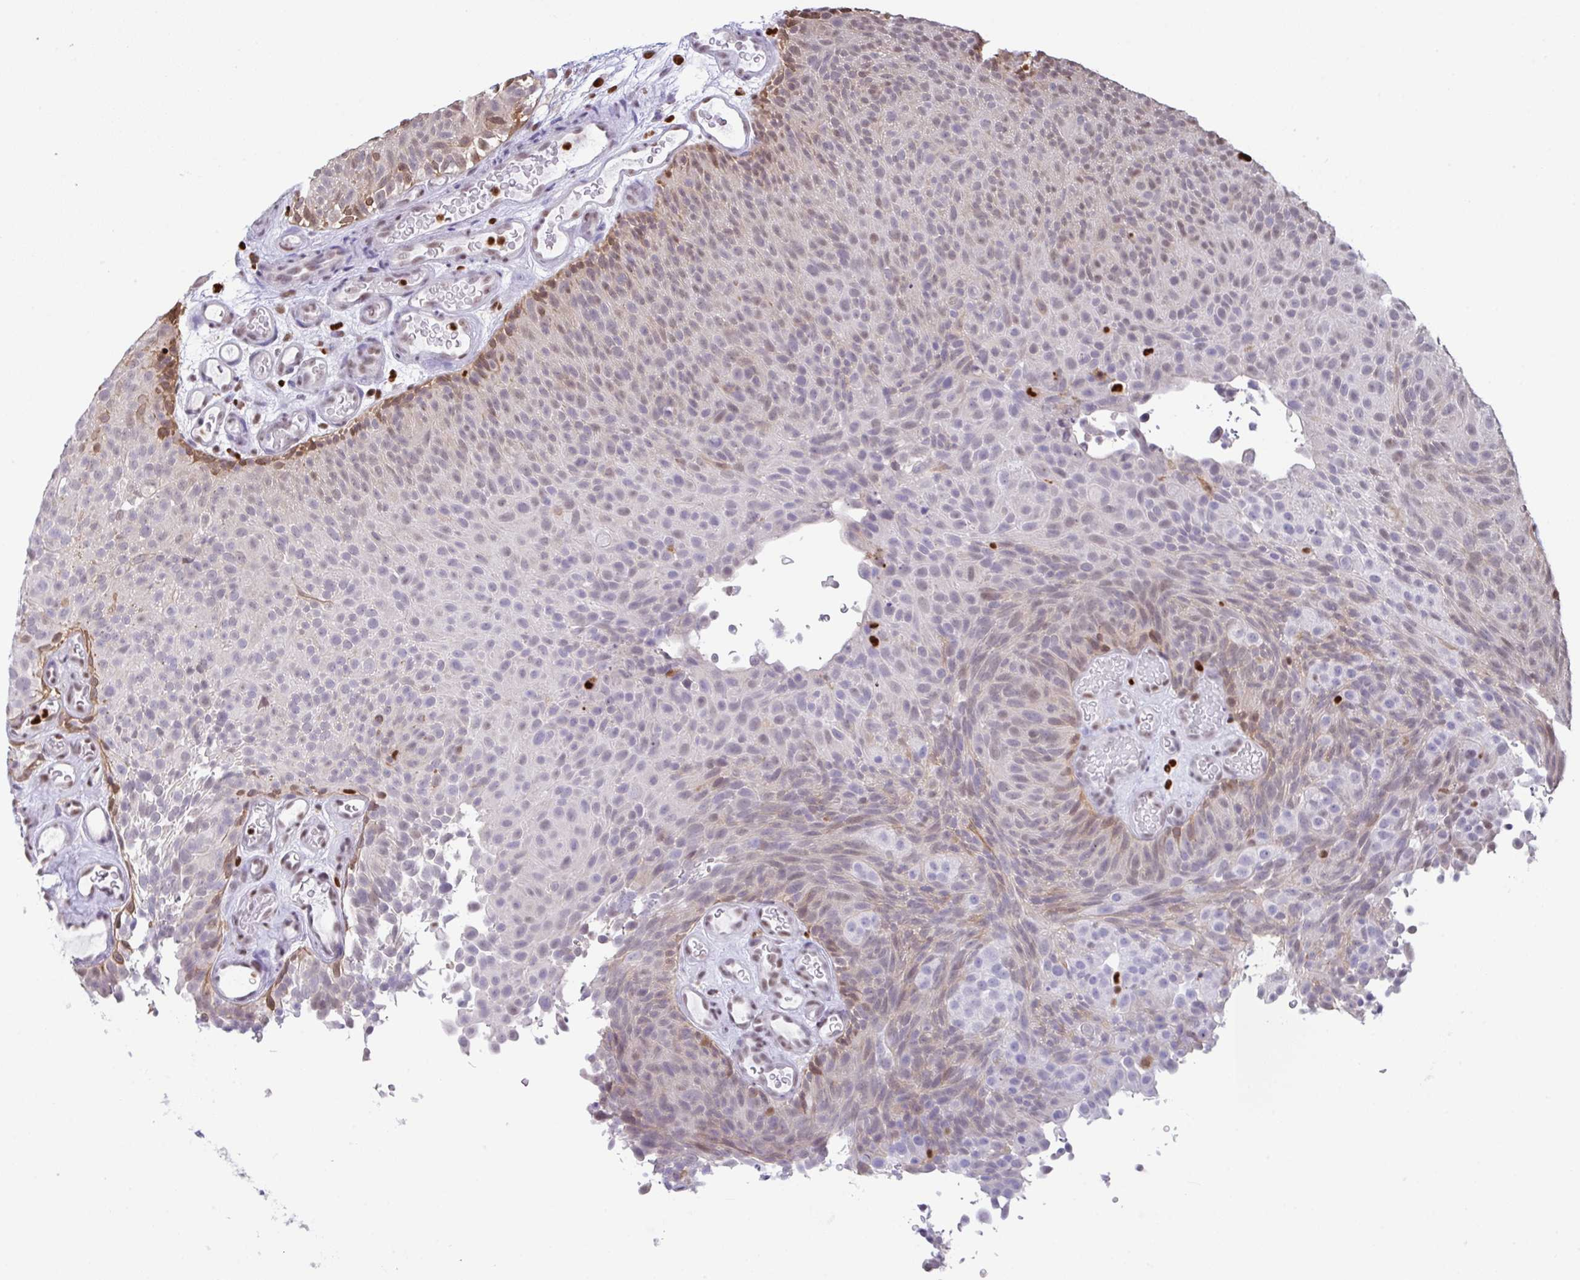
{"staining": {"intensity": "weak", "quantity": "25%-75%", "location": "cytoplasmic/membranous,nuclear"}, "tissue": "urothelial cancer", "cell_type": "Tumor cells", "image_type": "cancer", "snomed": [{"axis": "morphology", "description": "Urothelial carcinoma, Low grade"}, {"axis": "topography", "description": "Urinary bladder"}], "caption": "Protein staining of urothelial cancer tissue exhibits weak cytoplasmic/membranous and nuclear positivity in about 25%-75% of tumor cells. The protein is stained brown, and the nuclei are stained in blue (DAB IHC with brightfield microscopy, high magnification).", "gene": "BTBD10", "patient": {"sex": "male", "age": 78}}